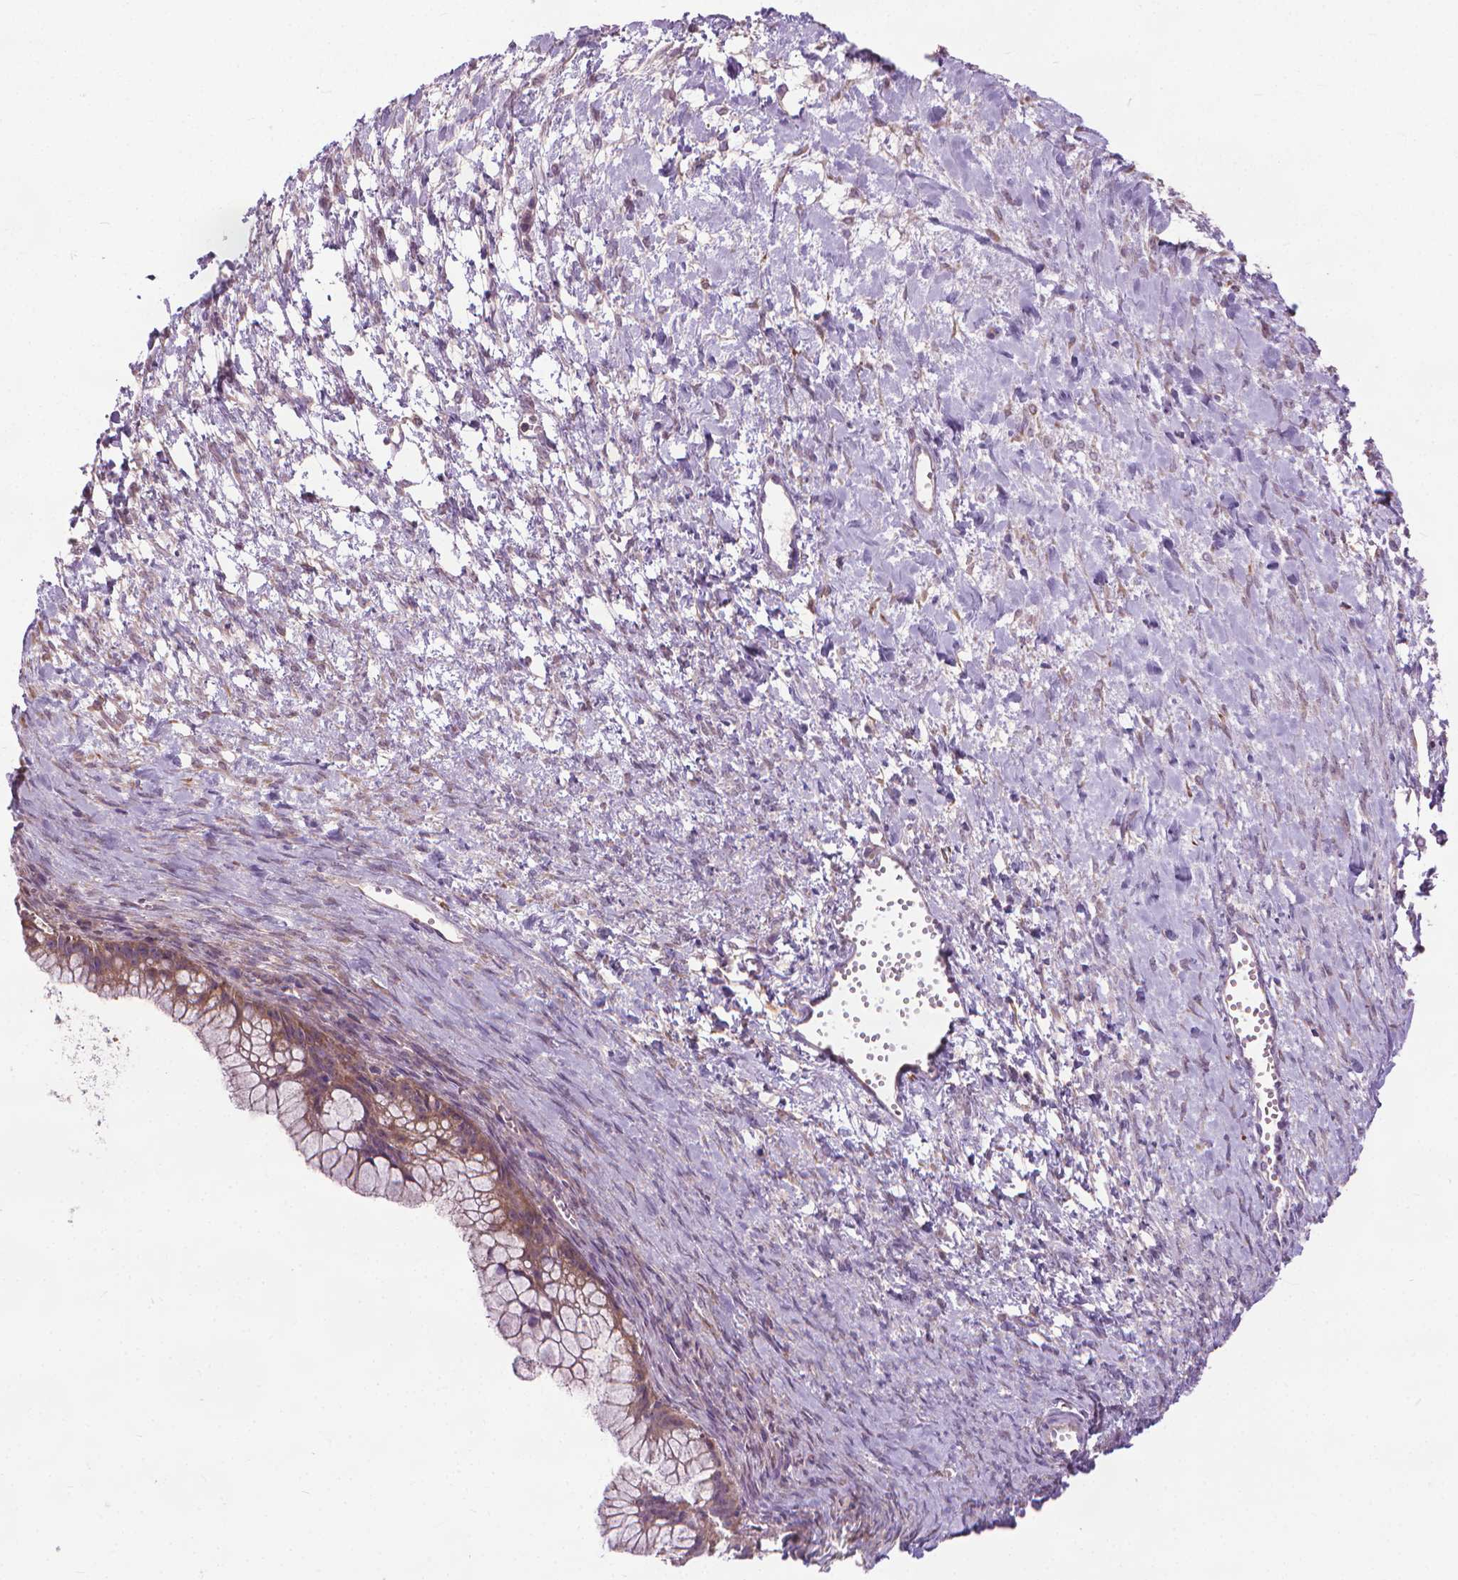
{"staining": {"intensity": "weak", "quantity": "25%-75%", "location": "cytoplasmic/membranous"}, "tissue": "ovarian cancer", "cell_type": "Tumor cells", "image_type": "cancer", "snomed": [{"axis": "morphology", "description": "Cystadenocarcinoma, mucinous, NOS"}, {"axis": "topography", "description": "Ovary"}], "caption": "The immunohistochemical stain labels weak cytoplasmic/membranous positivity in tumor cells of ovarian cancer tissue.", "gene": "NUDT1", "patient": {"sex": "female", "age": 41}}